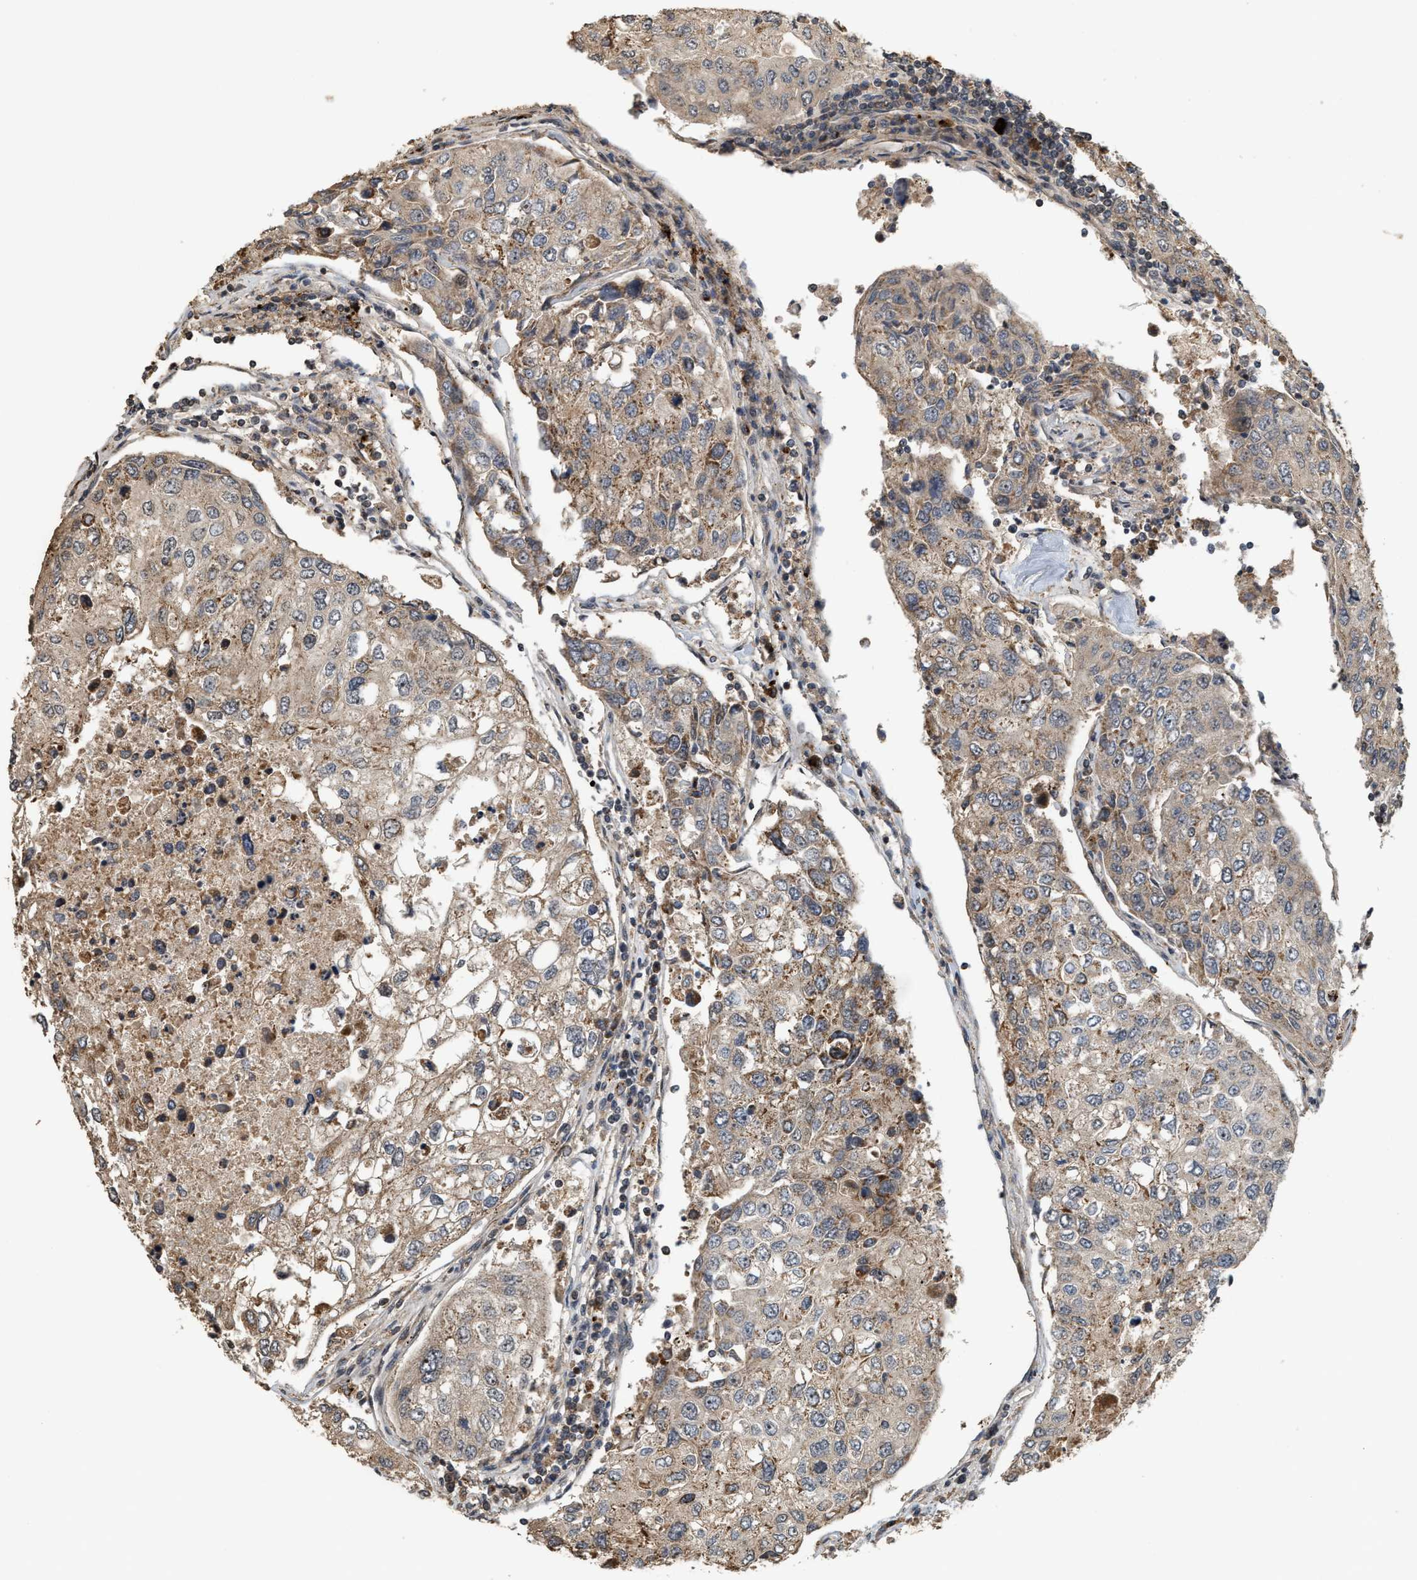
{"staining": {"intensity": "weak", "quantity": ">75%", "location": "cytoplasmic/membranous"}, "tissue": "urothelial cancer", "cell_type": "Tumor cells", "image_type": "cancer", "snomed": [{"axis": "morphology", "description": "Urothelial carcinoma, High grade"}, {"axis": "topography", "description": "Lymph node"}, {"axis": "topography", "description": "Urinary bladder"}], "caption": "Immunohistochemistry photomicrograph of neoplastic tissue: high-grade urothelial carcinoma stained using immunohistochemistry (IHC) demonstrates low levels of weak protein expression localized specifically in the cytoplasmic/membranous of tumor cells, appearing as a cytoplasmic/membranous brown color.", "gene": "ELP2", "patient": {"sex": "male", "age": 51}}